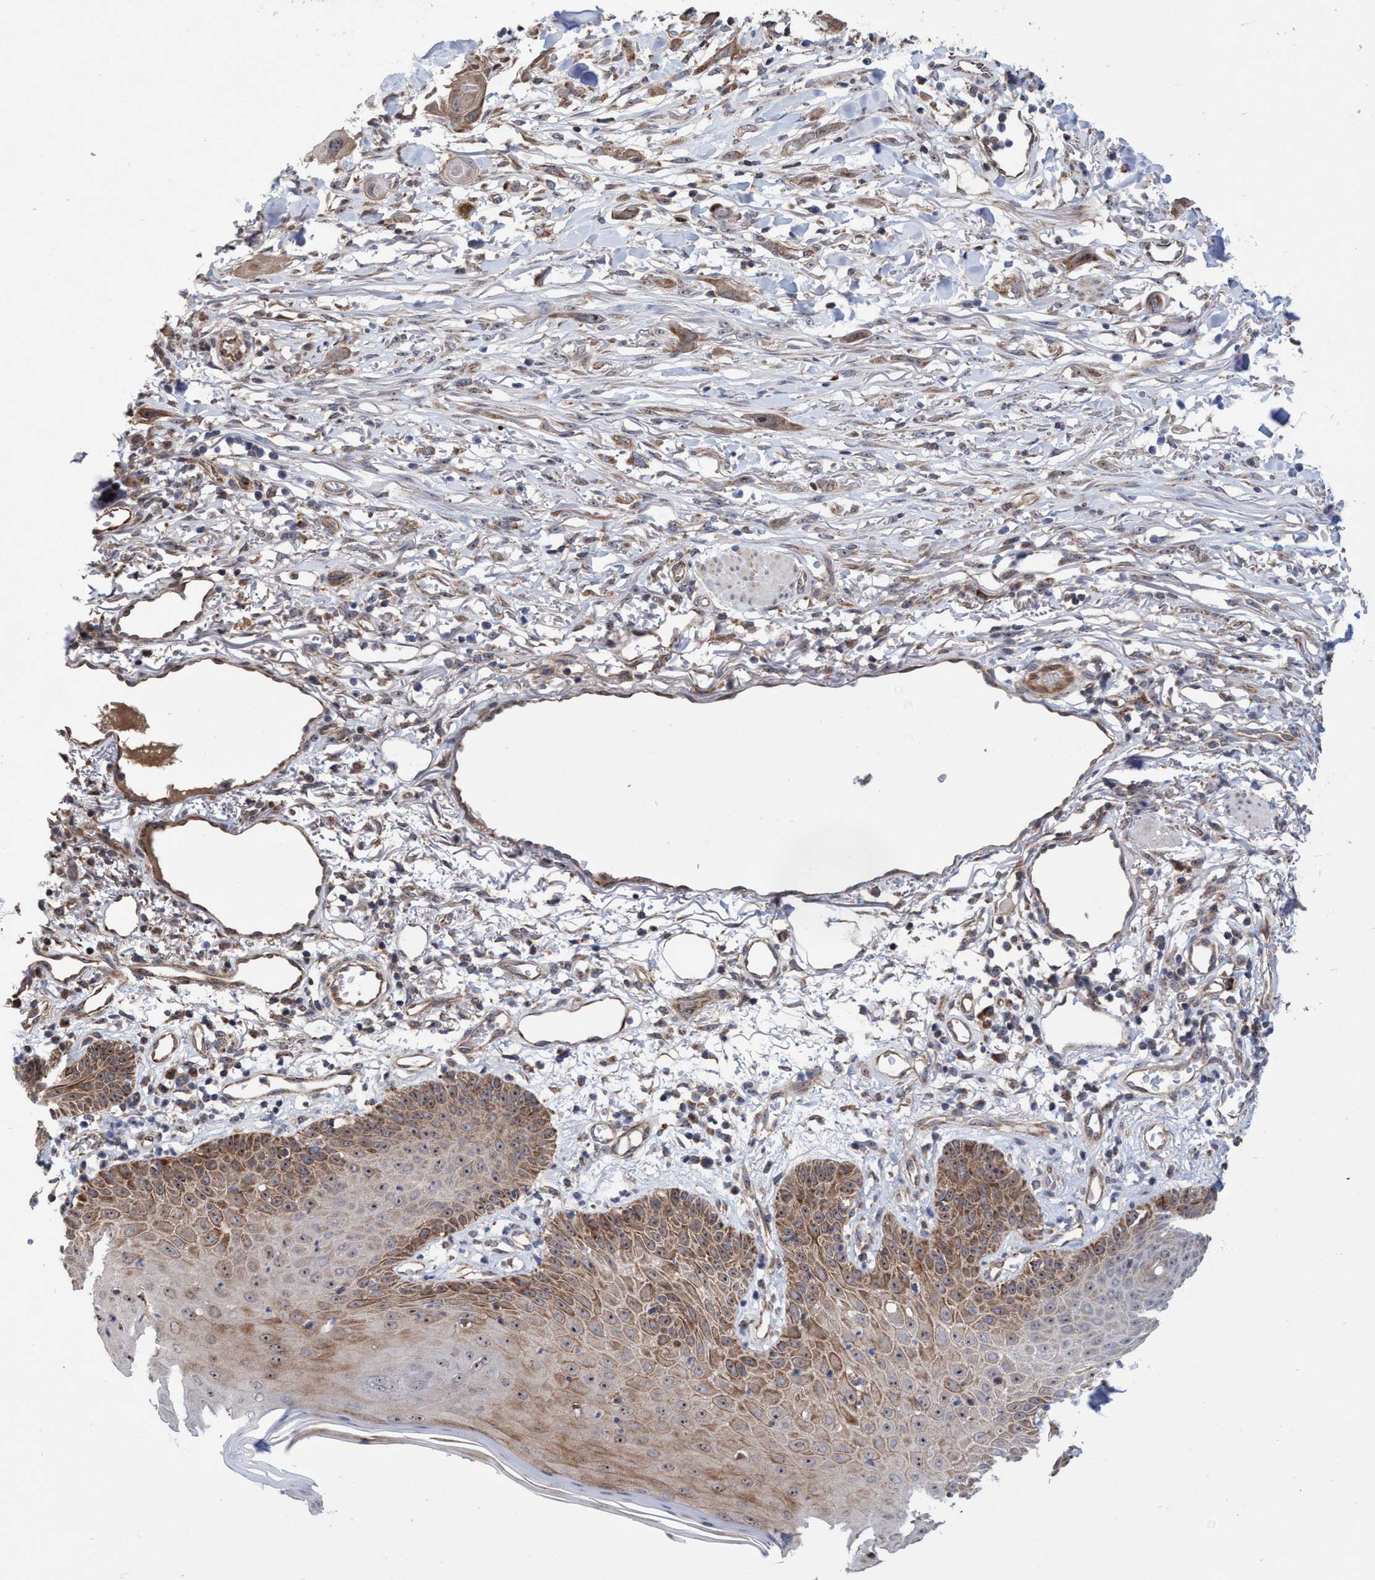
{"staining": {"intensity": "moderate", "quantity": ">75%", "location": "cytoplasmic/membranous,nuclear"}, "tissue": "skin cancer", "cell_type": "Tumor cells", "image_type": "cancer", "snomed": [{"axis": "morphology", "description": "Normal tissue, NOS"}, {"axis": "morphology", "description": "Squamous cell carcinoma, NOS"}, {"axis": "topography", "description": "Skin"}], "caption": "Skin cancer (squamous cell carcinoma) stained for a protein (brown) exhibits moderate cytoplasmic/membranous and nuclear positive staining in about >75% of tumor cells.", "gene": "P2RY14", "patient": {"sex": "female", "age": 59}}